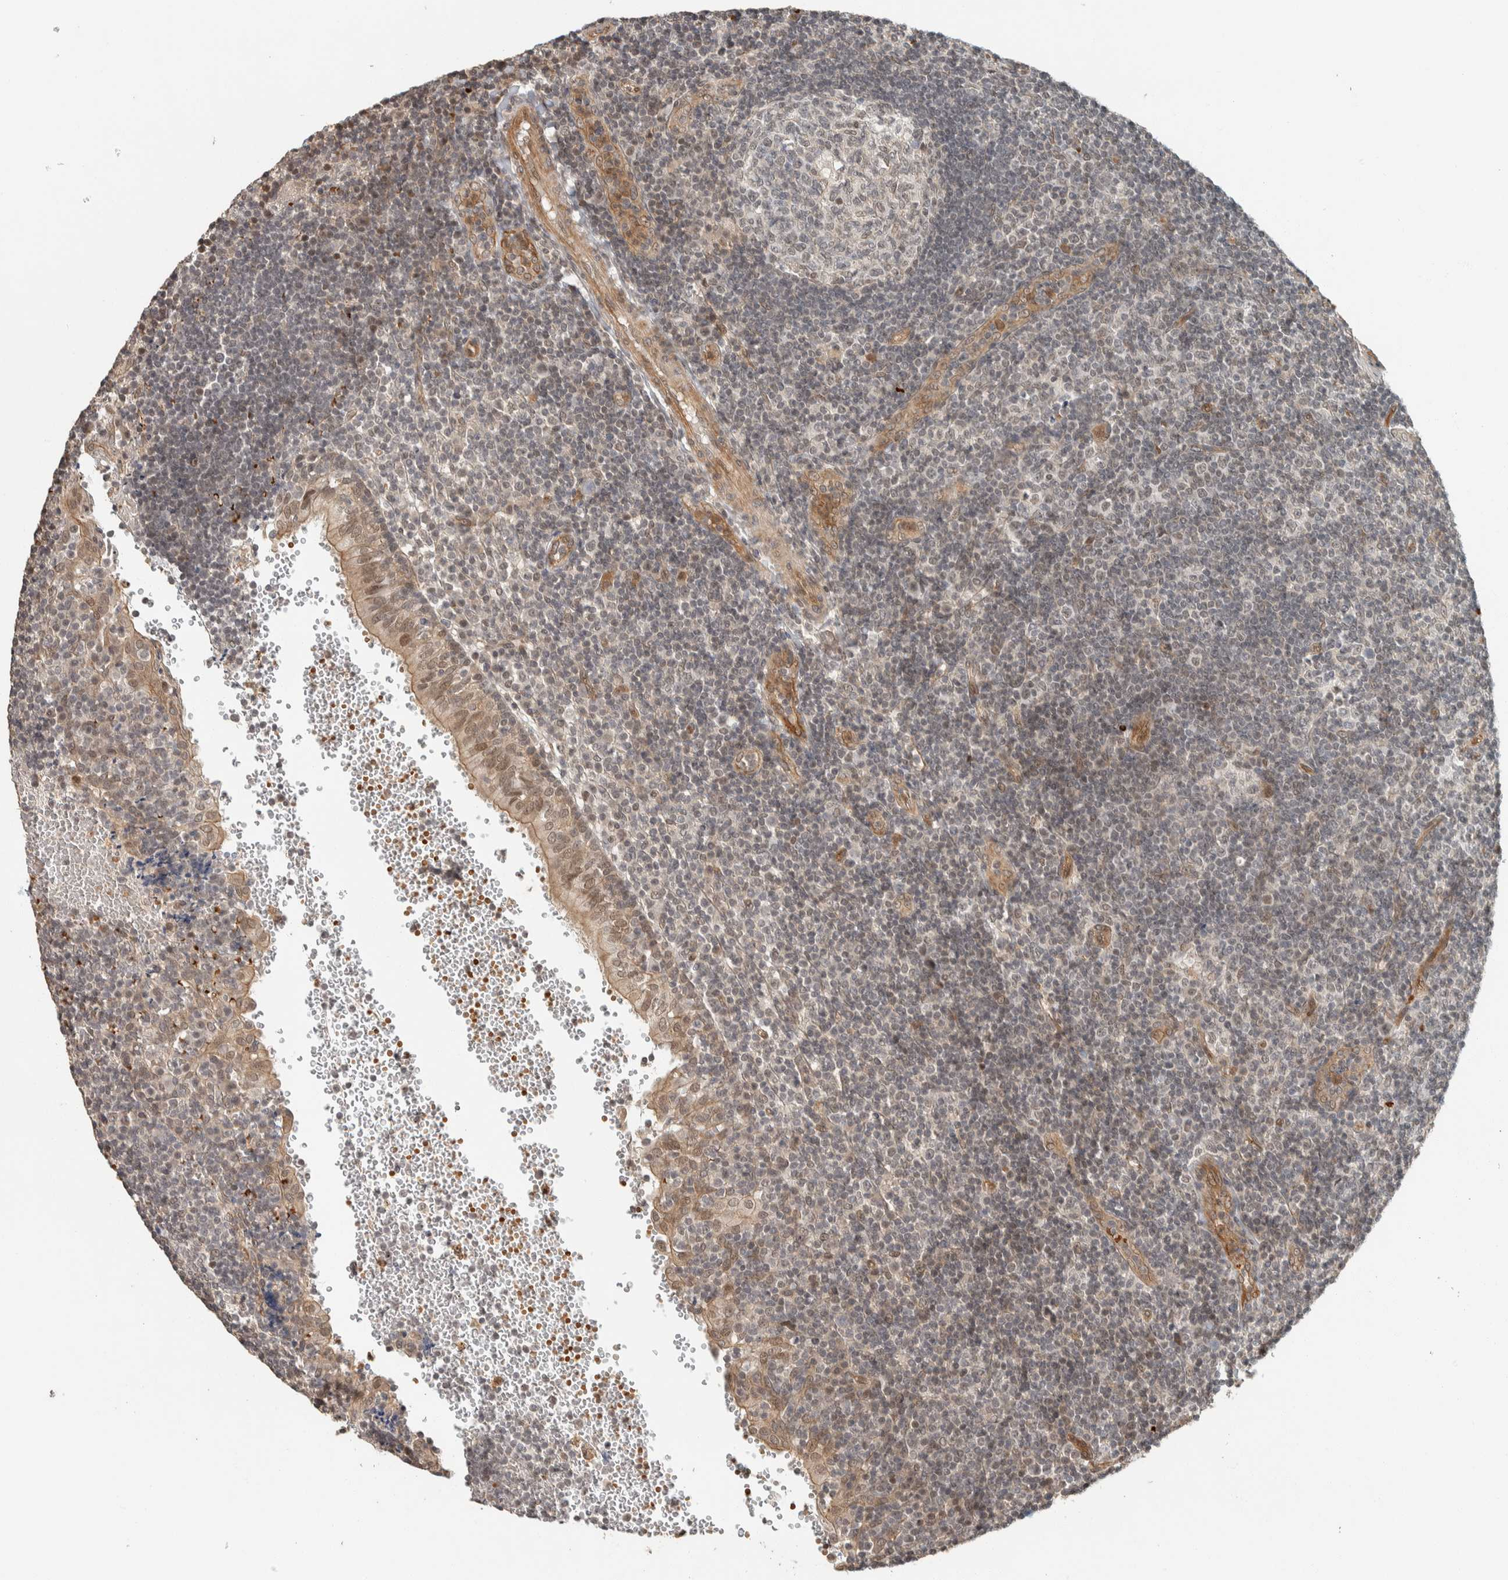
{"staining": {"intensity": "weak", "quantity": "<25%", "location": "nuclear"}, "tissue": "tonsil", "cell_type": "Germinal center cells", "image_type": "normal", "snomed": [{"axis": "morphology", "description": "Normal tissue, NOS"}, {"axis": "topography", "description": "Tonsil"}], "caption": "IHC of benign tonsil reveals no expression in germinal center cells. (DAB IHC visualized using brightfield microscopy, high magnification).", "gene": "ZBTB2", "patient": {"sex": "female", "age": 40}}